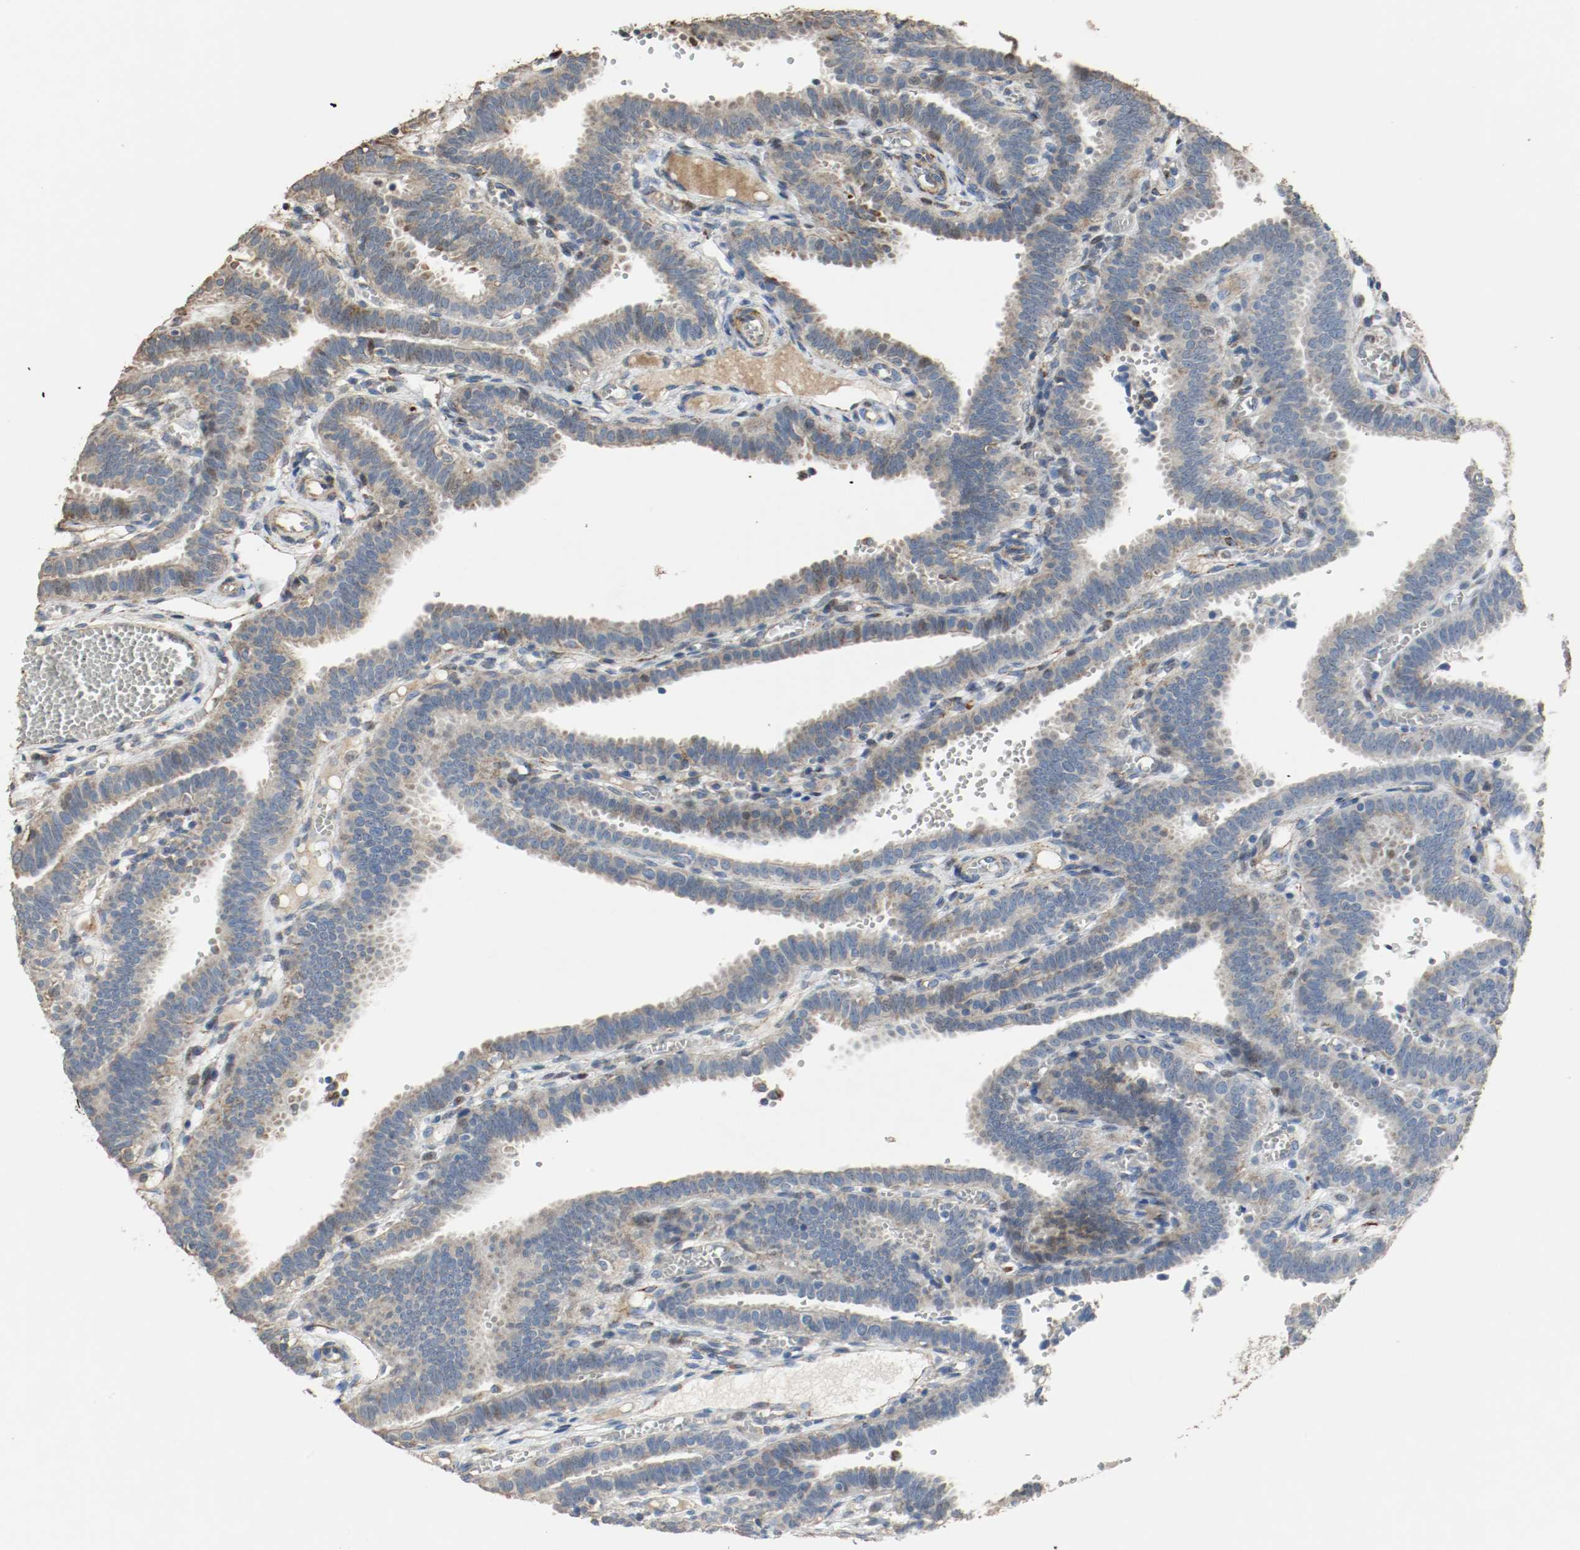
{"staining": {"intensity": "moderate", "quantity": ">75%", "location": "cytoplasmic/membranous"}, "tissue": "fallopian tube", "cell_type": "Glandular cells", "image_type": "normal", "snomed": [{"axis": "morphology", "description": "Normal tissue, NOS"}, {"axis": "topography", "description": "Fallopian tube"}], "caption": "The image shows immunohistochemical staining of benign fallopian tube. There is moderate cytoplasmic/membranous expression is identified in approximately >75% of glandular cells. The staining was performed using DAB to visualize the protein expression in brown, while the nuclei were stained in blue with hematoxylin (Magnification: 20x).", "gene": "ALDH4A1", "patient": {"sex": "female", "age": 29}}